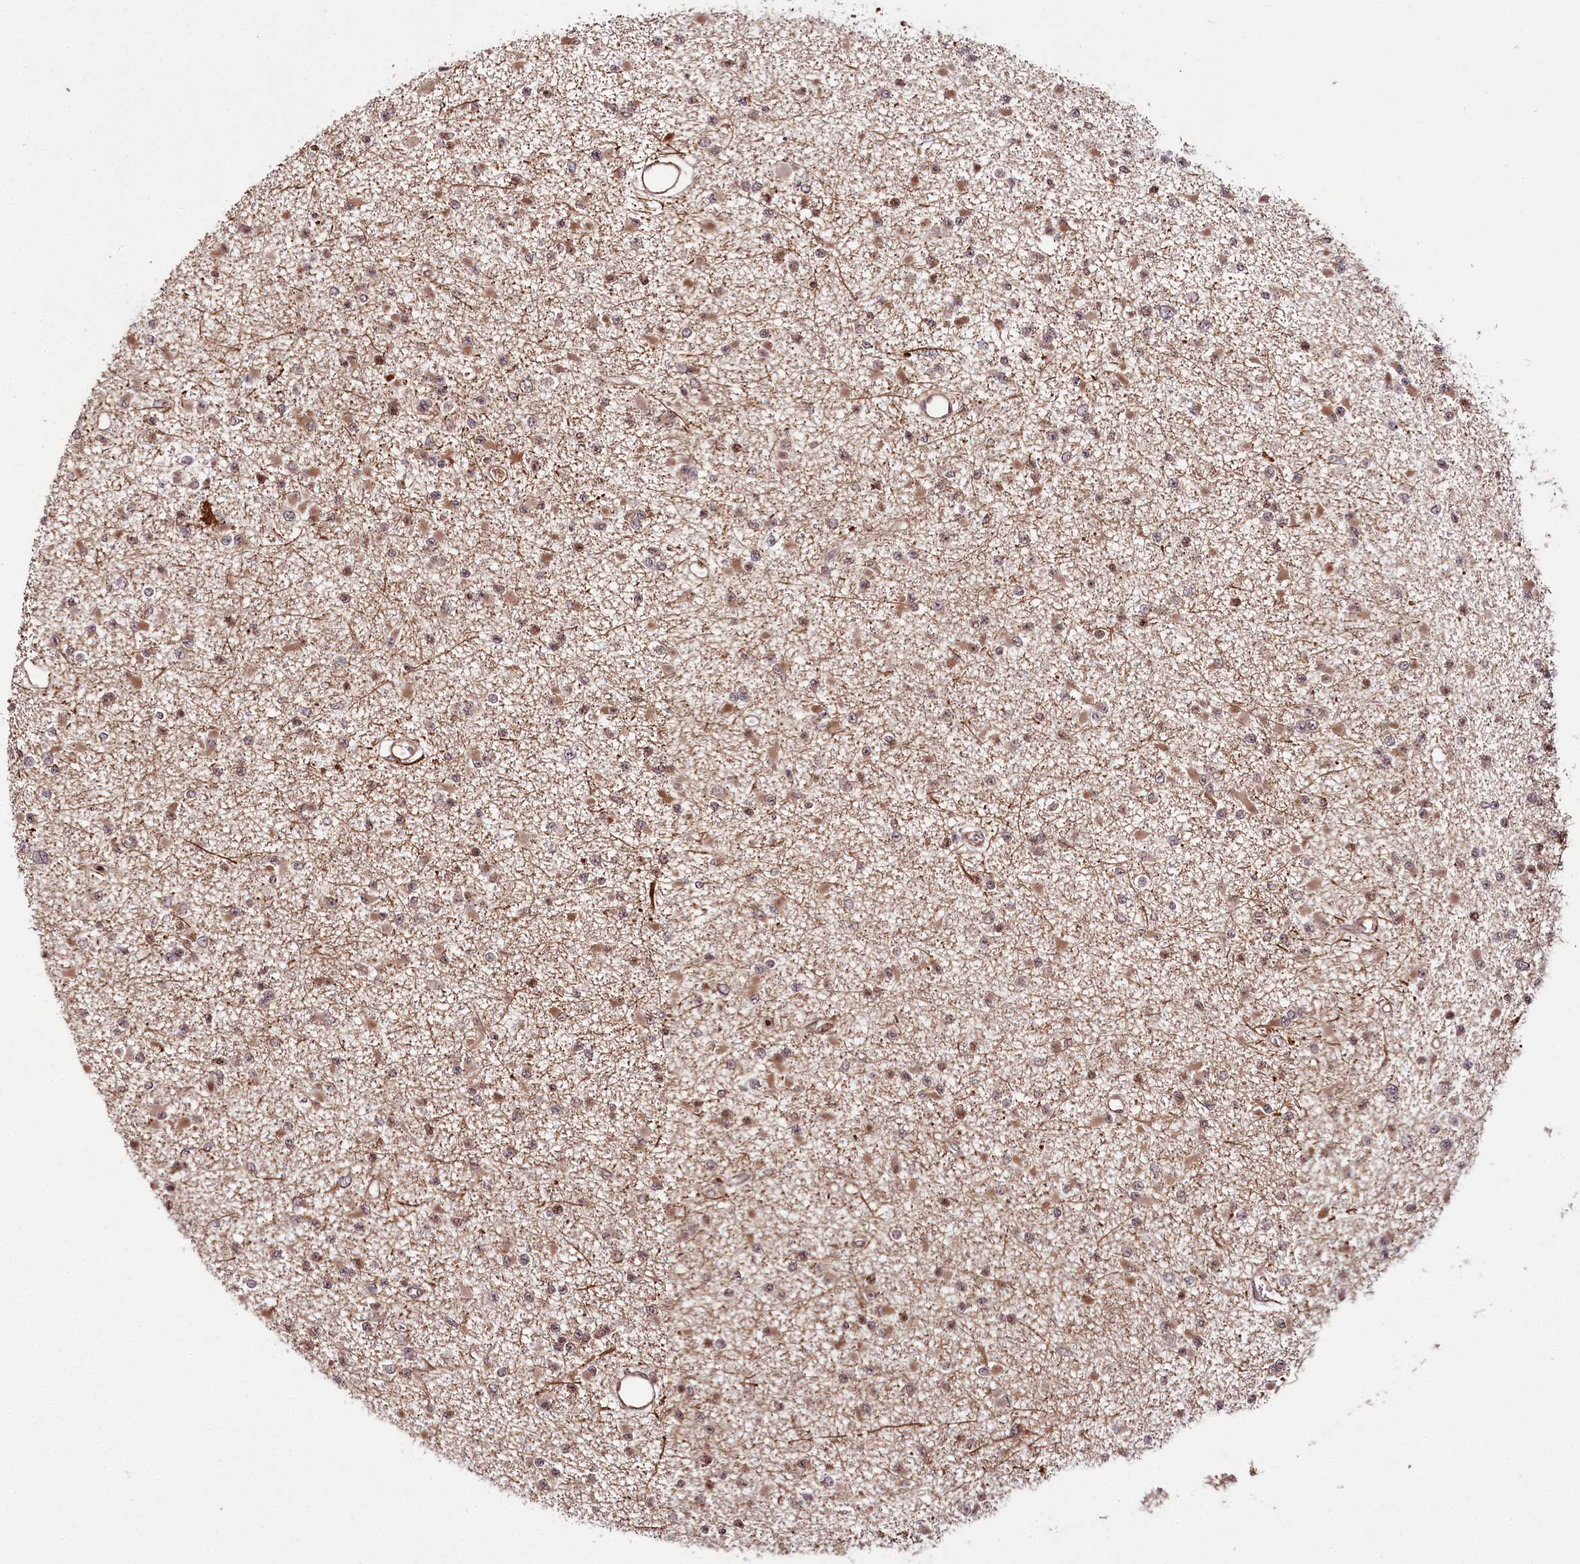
{"staining": {"intensity": "moderate", "quantity": ">75%", "location": "cytoplasmic/membranous,nuclear"}, "tissue": "glioma", "cell_type": "Tumor cells", "image_type": "cancer", "snomed": [{"axis": "morphology", "description": "Glioma, malignant, Low grade"}, {"axis": "topography", "description": "Brain"}], "caption": "Malignant glioma (low-grade) stained for a protein (brown) demonstrates moderate cytoplasmic/membranous and nuclear positive expression in about >75% of tumor cells.", "gene": "HOXC8", "patient": {"sex": "female", "age": 22}}